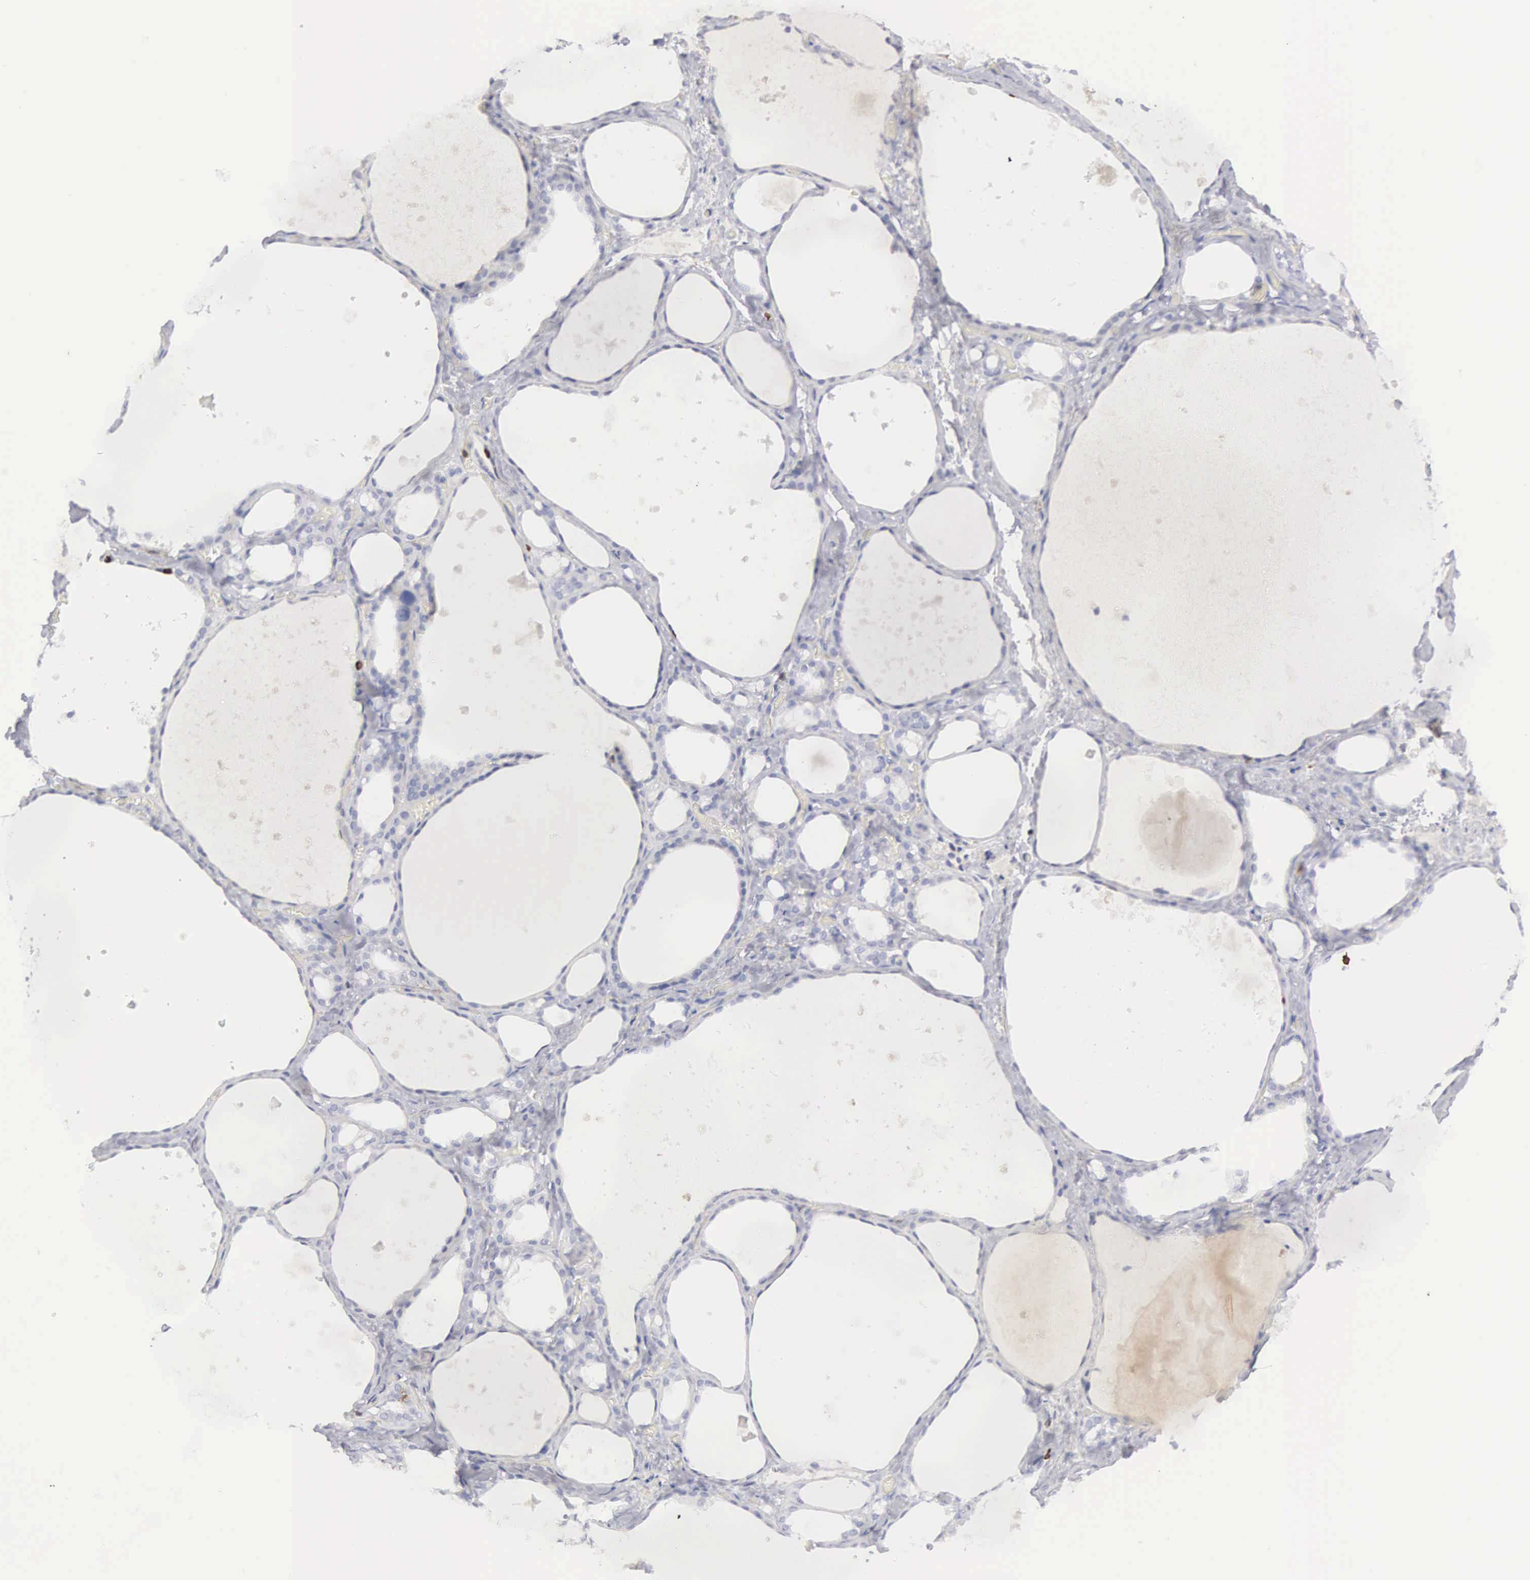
{"staining": {"intensity": "negative", "quantity": "none", "location": "none"}, "tissue": "thyroid gland", "cell_type": "Glandular cells", "image_type": "normal", "snomed": [{"axis": "morphology", "description": "Normal tissue, NOS"}, {"axis": "topography", "description": "Thyroid gland"}], "caption": "Immunohistochemical staining of unremarkable human thyroid gland shows no significant staining in glandular cells. (IHC, brightfield microscopy, high magnification).", "gene": "ENSG00000285304", "patient": {"sex": "male", "age": 76}}